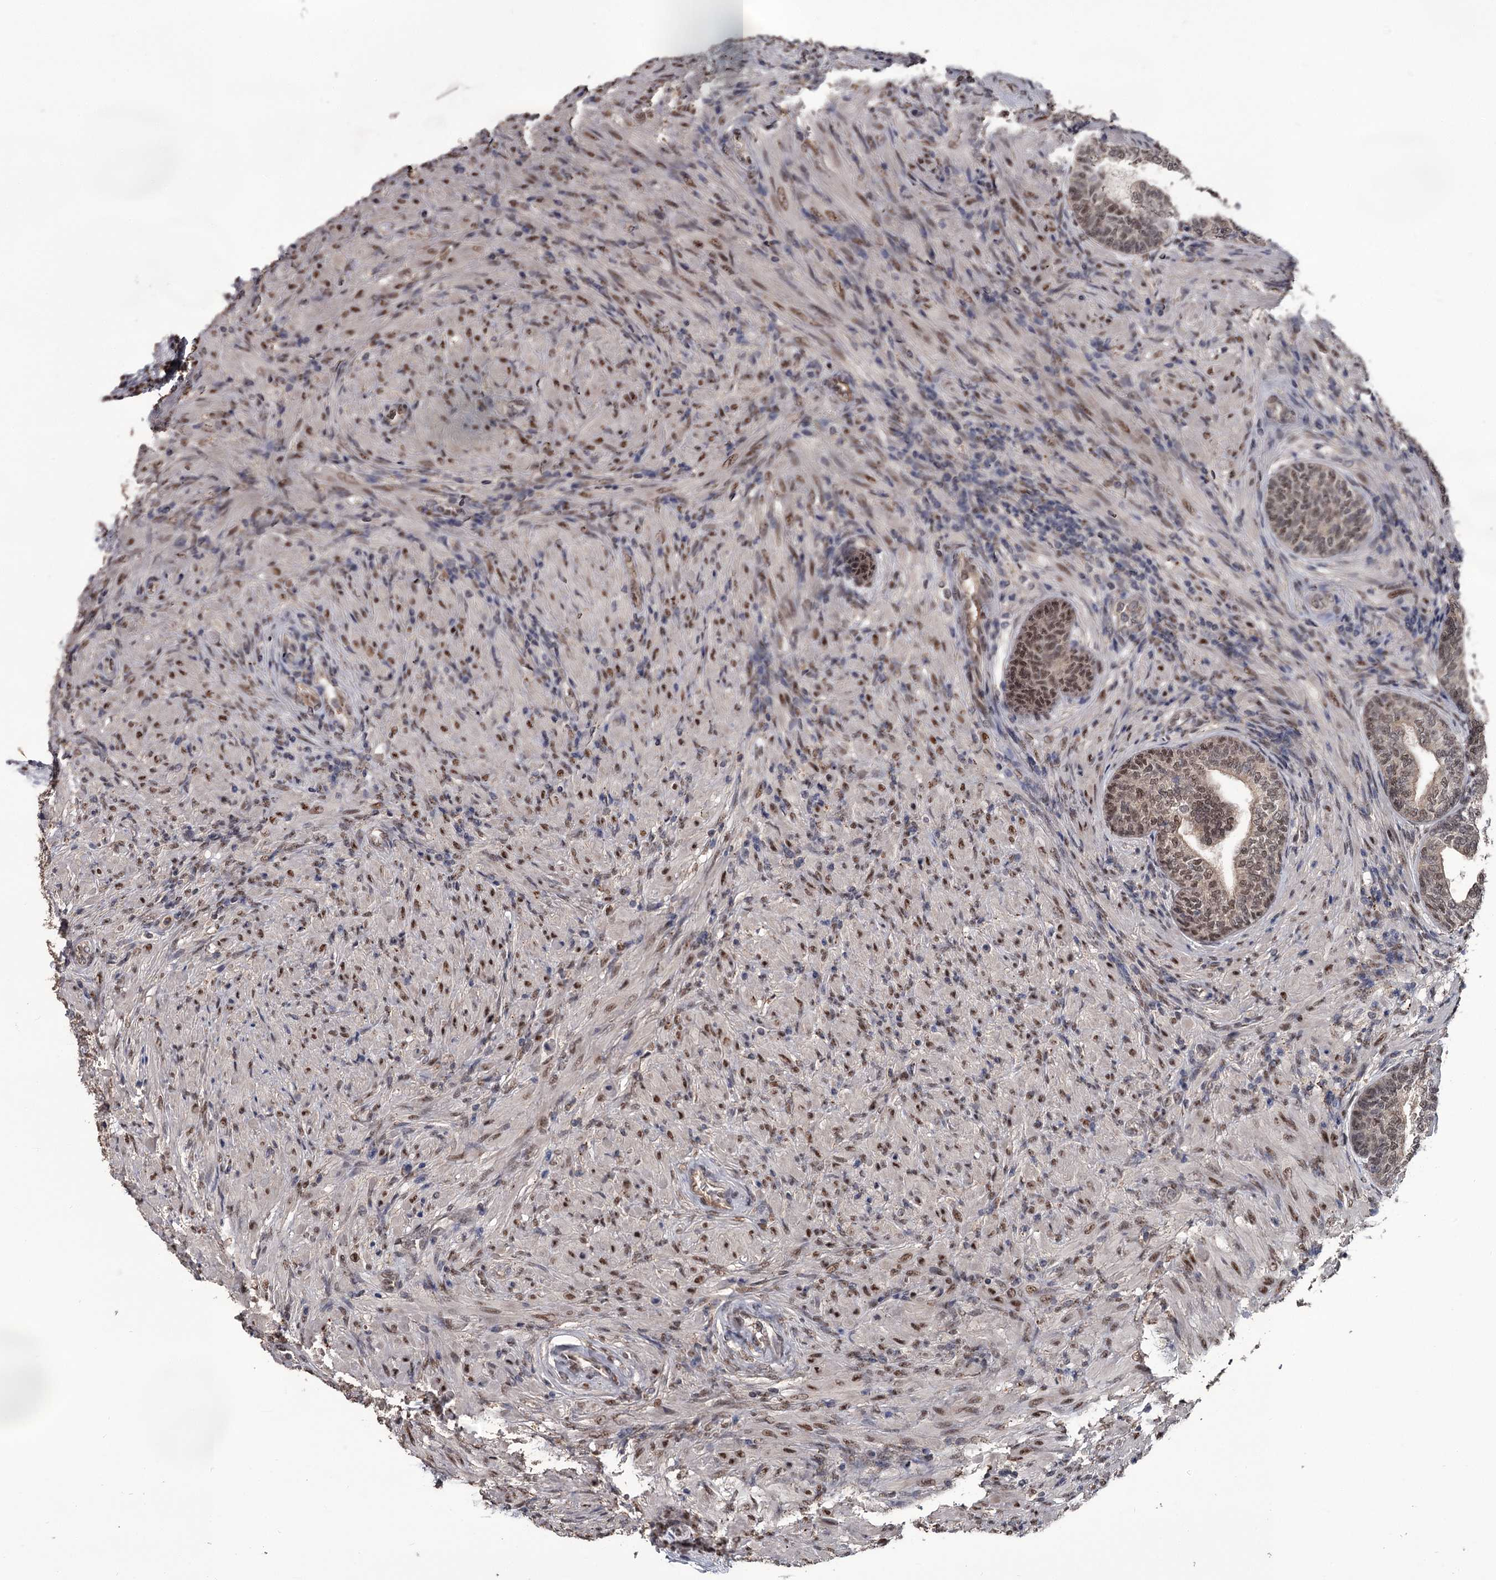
{"staining": {"intensity": "moderate", "quantity": "25%-75%", "location": "nuclear"}, "tissue": "prostate", "cell_type": "Glandular cells", "image_type": "normal", "snomed": [{"axis": "morphology", "description": "Normal tissue, NOS"}, {"axis": "topography", "description": "Prostate"}], "caption": "An image showing moderate nuclear expression in about 25%-75% of glandular cells in normal prostate, as visualized by brown immunohistochemical staining.", "gene": "PRPF40B", "patient": {"sex": "male", "age": 76}}